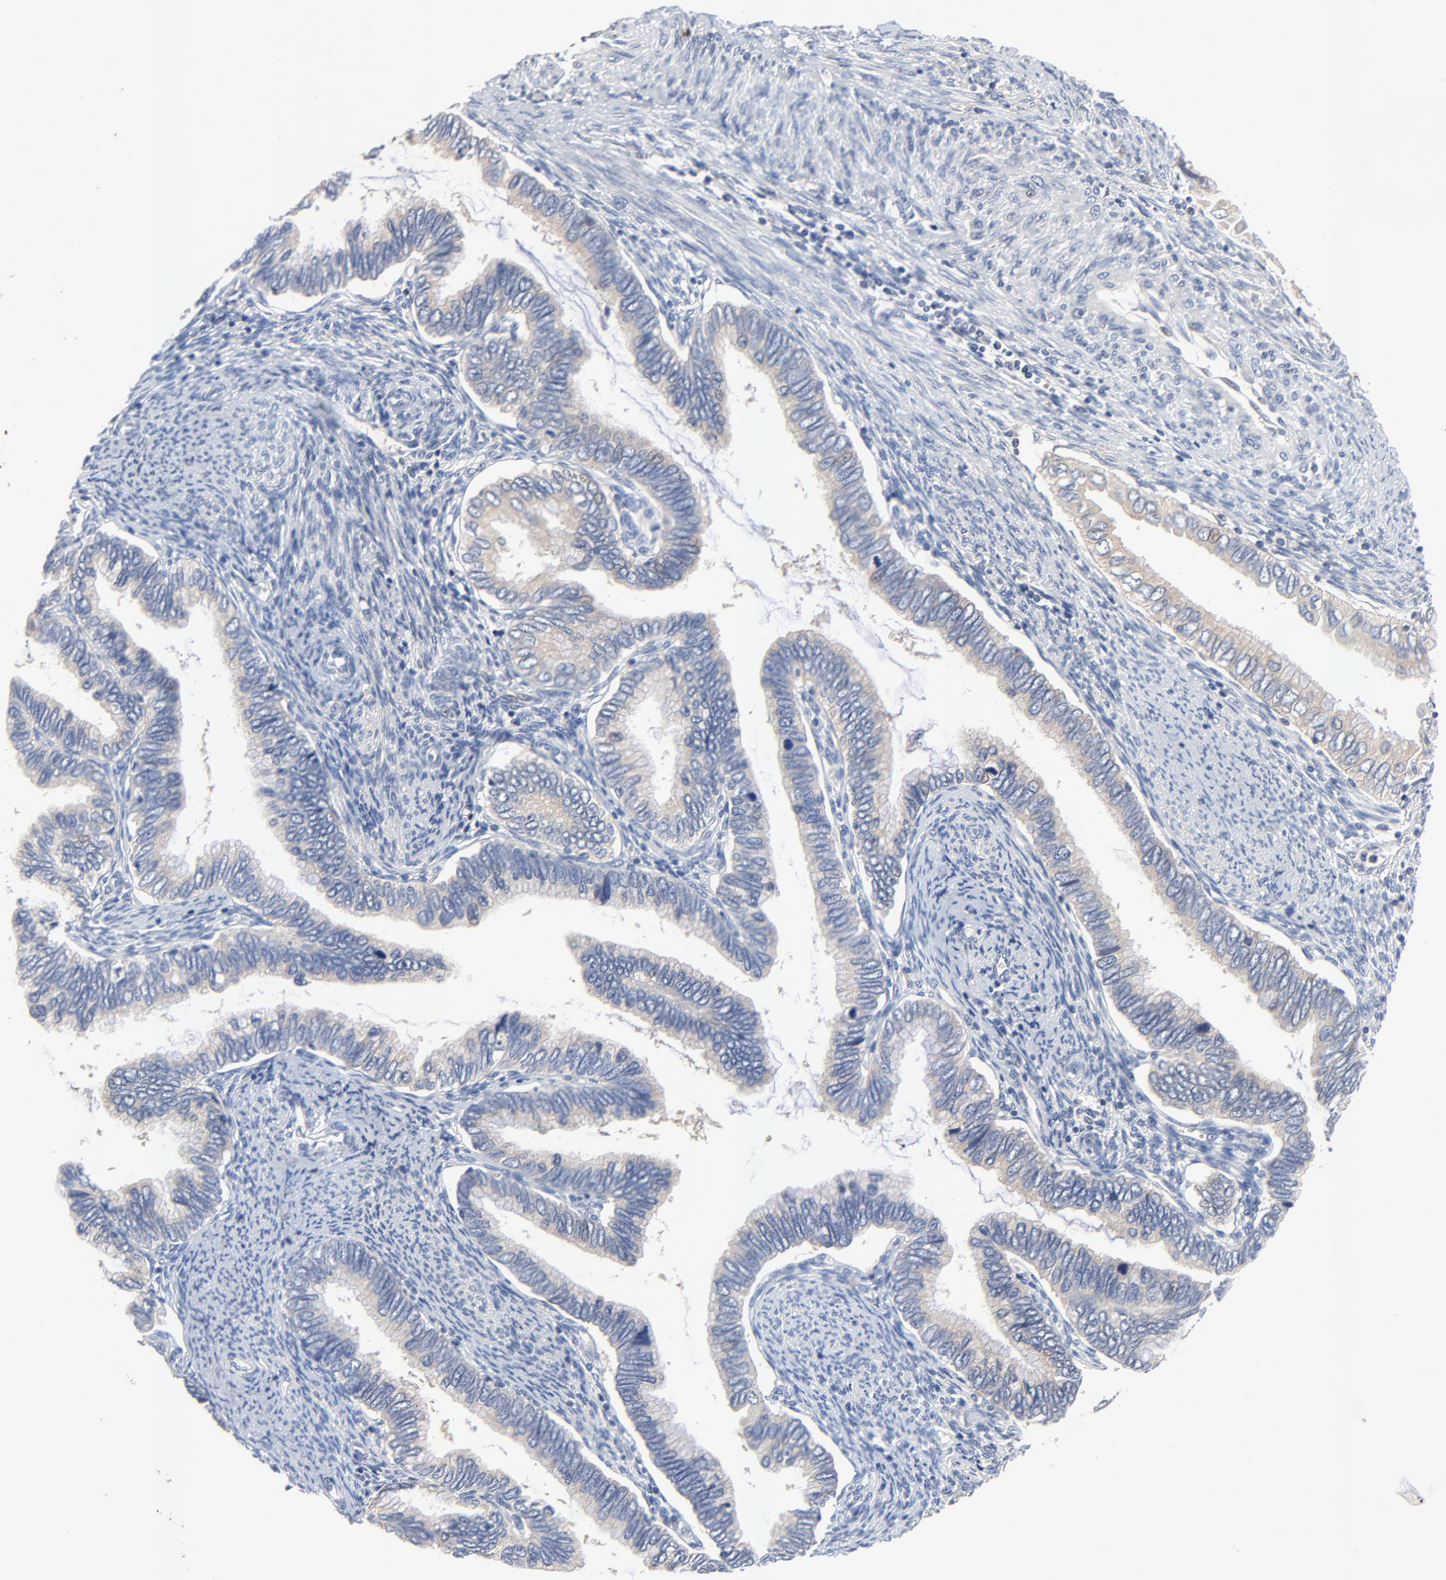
{"staining": {"intensity": "weak", "quantity": "25%-75%", "location": "cytoplasmic/membranous"}, "tissue": "cervical cancer", "cell_type": "Tumor cells", "image_type": "cancer", "snomed": [{"axis": "morphology", "description": "Adenocarcinoma, NOS"}, {"axis": "topography", "description": "Cervix"}], "caption": "A brown stain highlights weak cytoplasmic/membranous staining of a protein in human cervical adenocarcinoma tumor cells.", "gene": "VAV2", "patient": {"sex": "female", "age": 49}}